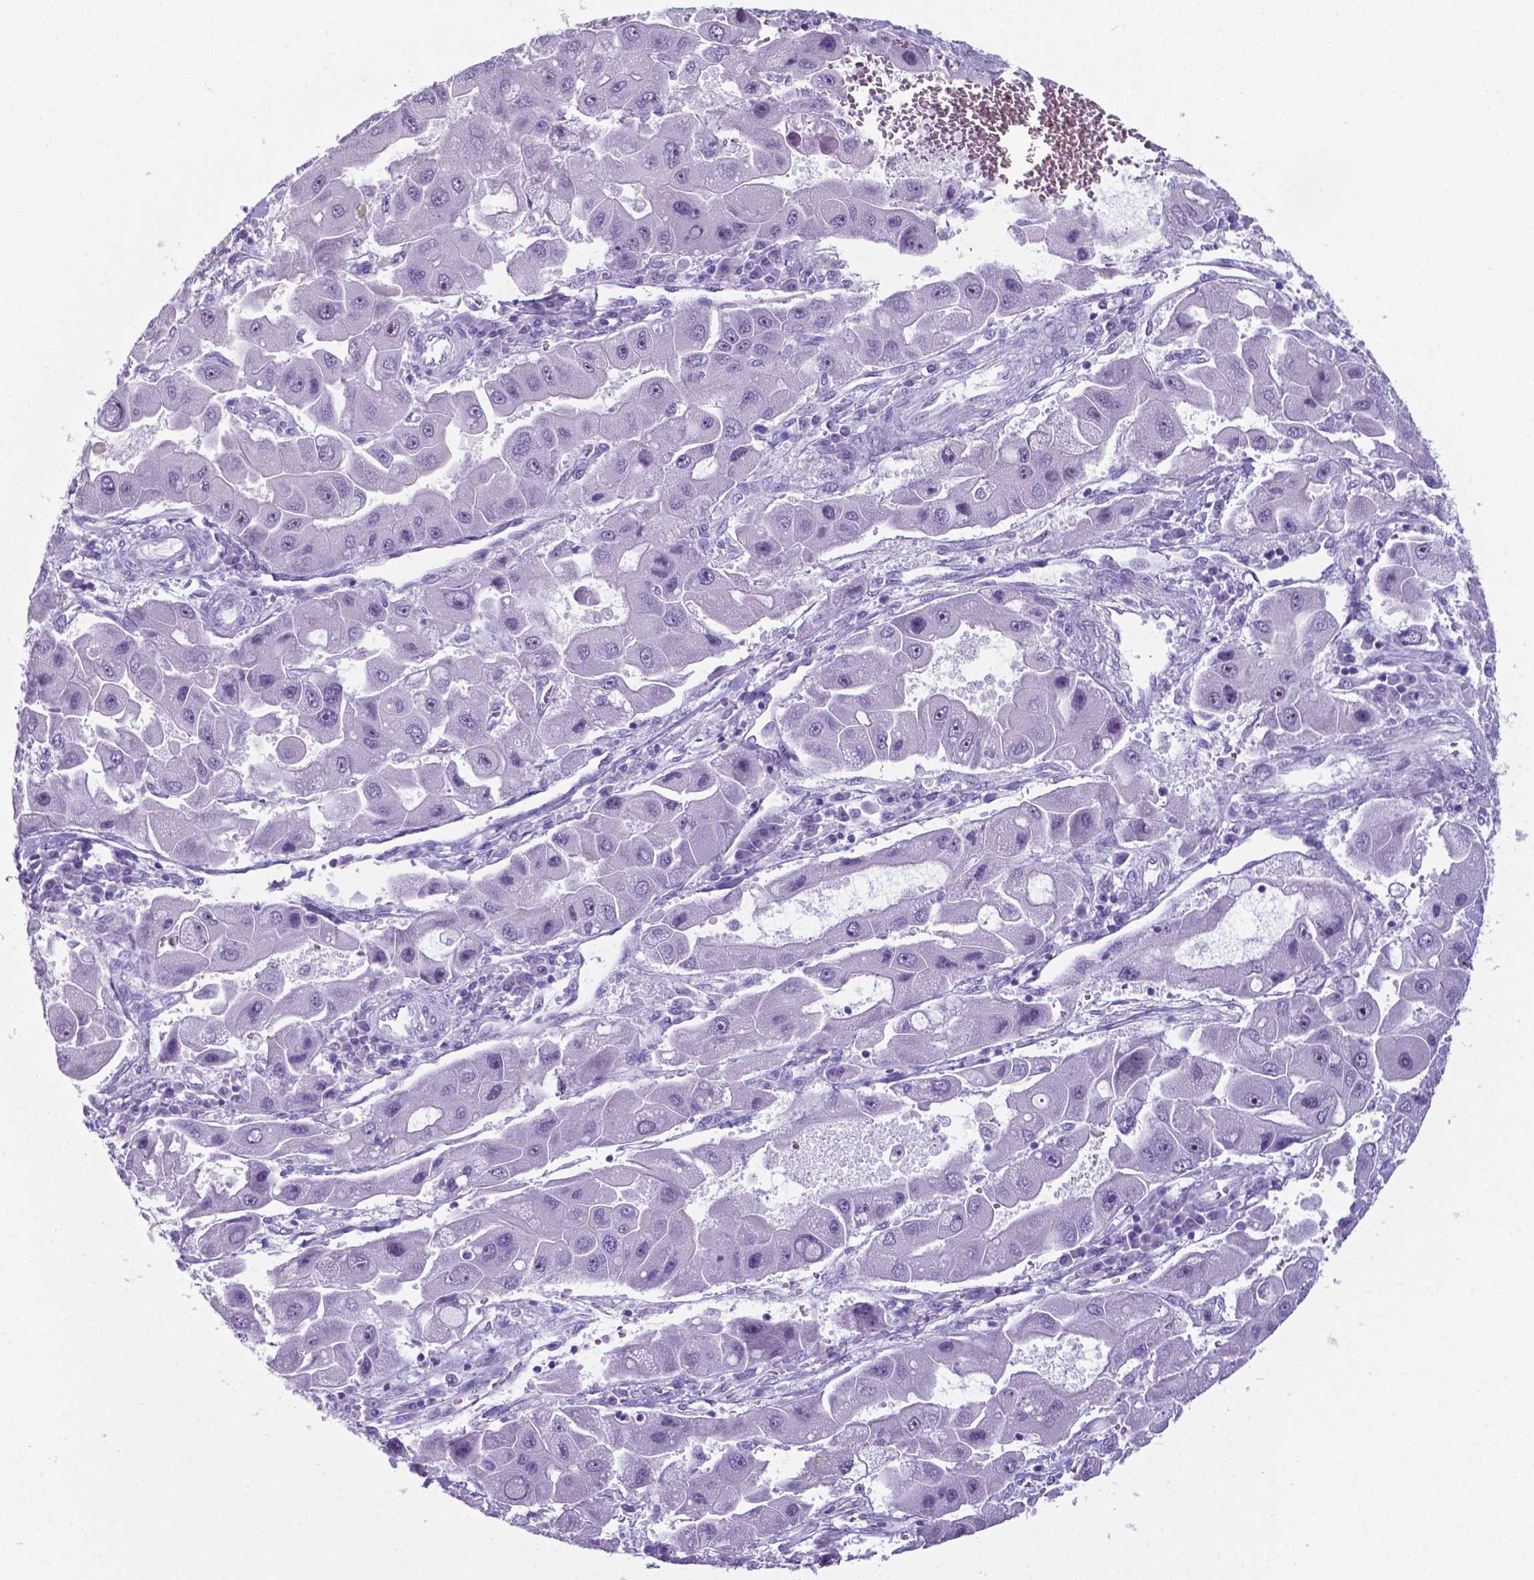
{"staining": {"intensity": "negative", "quantity": "none", "location": "none"}, "tissue": "liver cancer", "cell_type": "Tumor cells", "image_type": "cancer", "snomed": [{"axis": "morphology", "description": "Carcinoma, Hepatocellular, NOS"}, {"axis": "topography", "description": "Liver"}], "caption": "Image shows no significant protein positivity in tumor cells of liver cancer (hepatocellular carcinoma).", "gene": "AP5B1", "patient": {"sex": "male", "age": 24}}